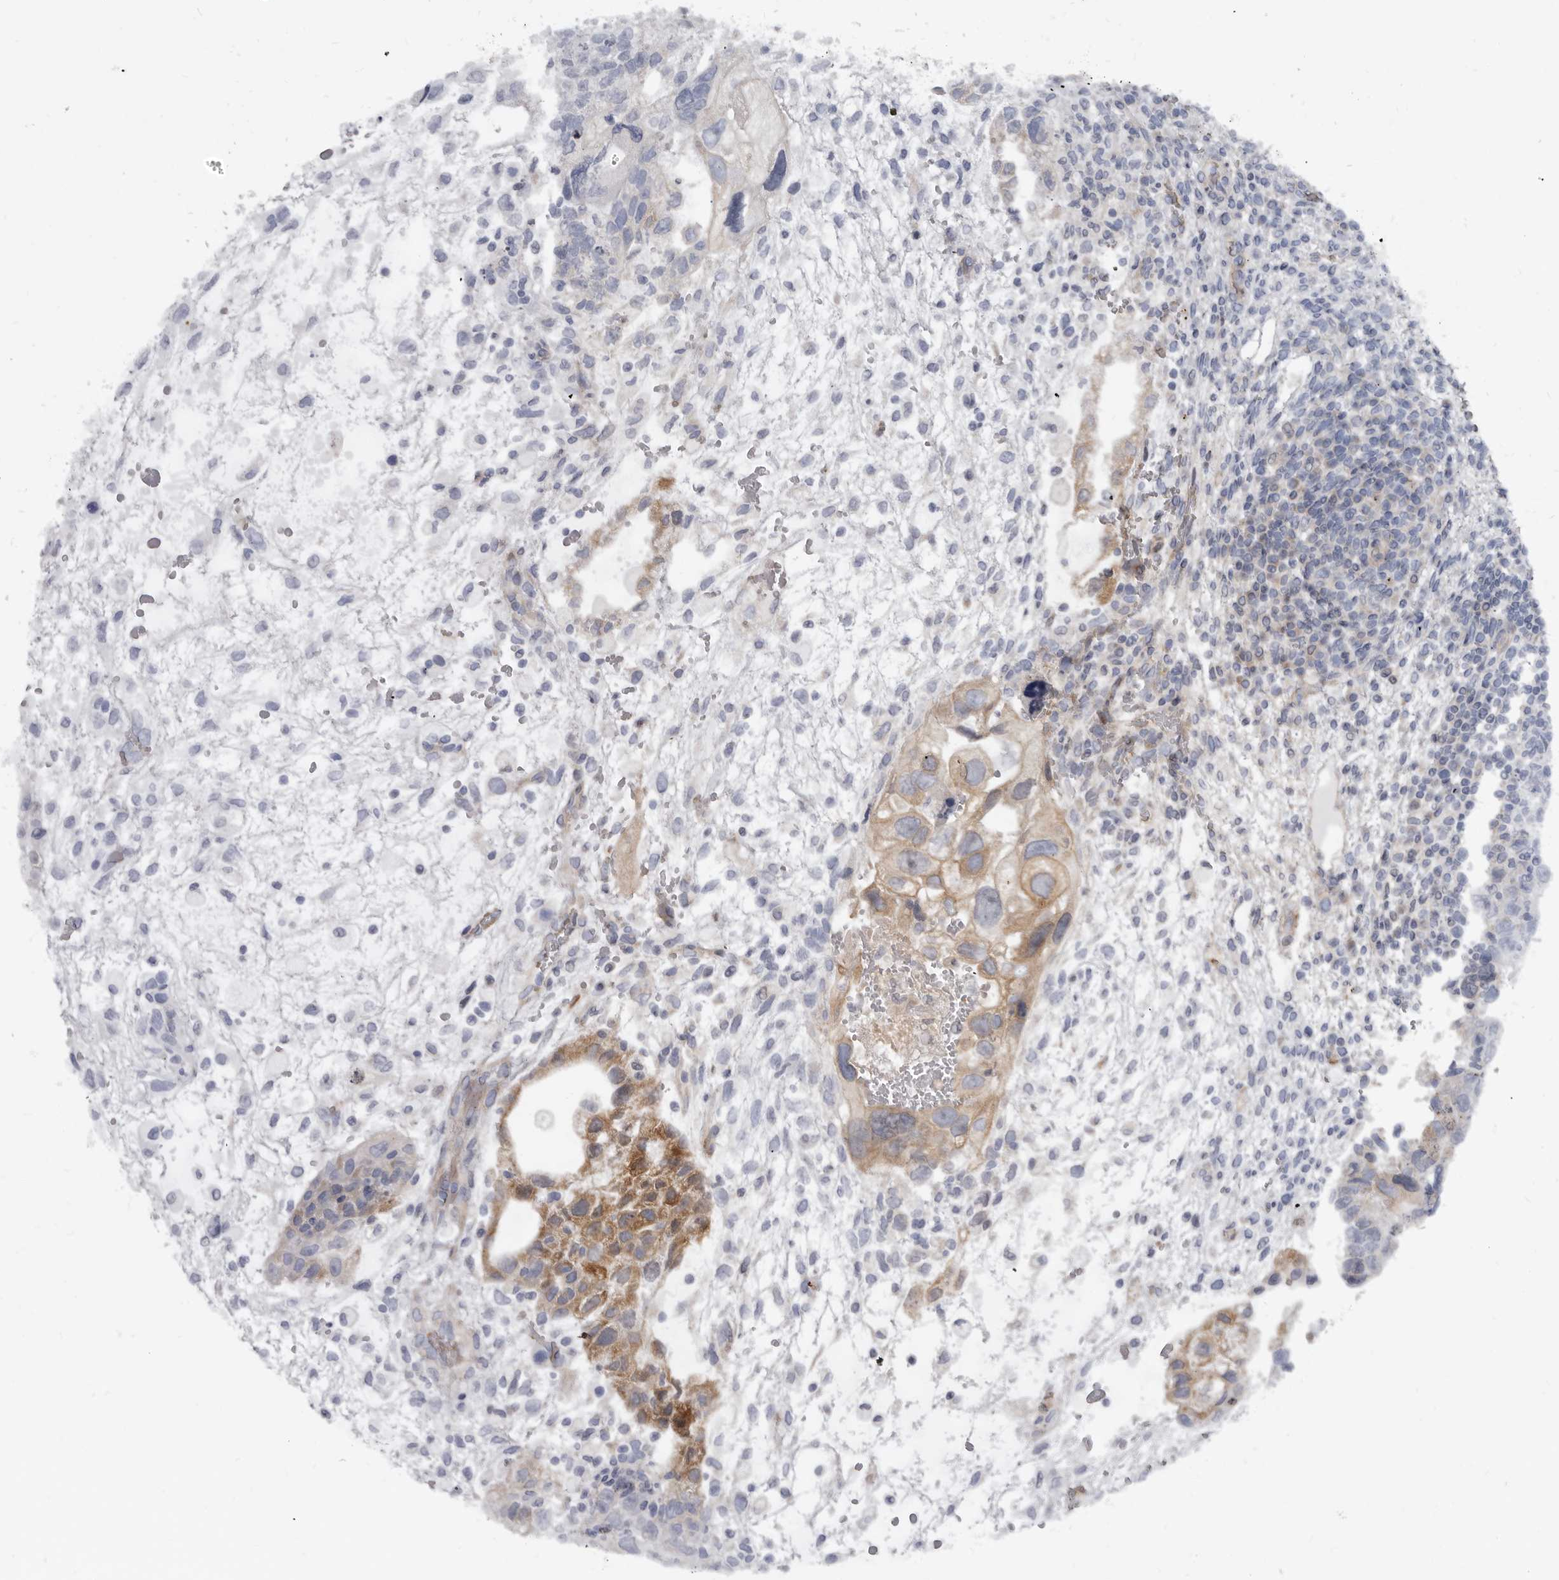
{"staining": {"intensity": "moderate", "quantity": ">75%", "location": "cytoplasmic/membranous"}, "tissue": "testis cancer", "cell_type": "Tumor cells", "image_type": "cancer", "snomed": [{"axis": "morphology", "description": "Carcinoma, Embryonal, NOS"}, {"axis": "topography", "description": "Testis"}], "caption": "Immunohistochemical staining of human testis cancer (embryonal carcinoma) displays medium levels of moderate cytoplasmic/membranous protein expression in approximately >75% of tumor cells.", "gene": "SBDS", "patient": {"sex": "male", "age": 36}}